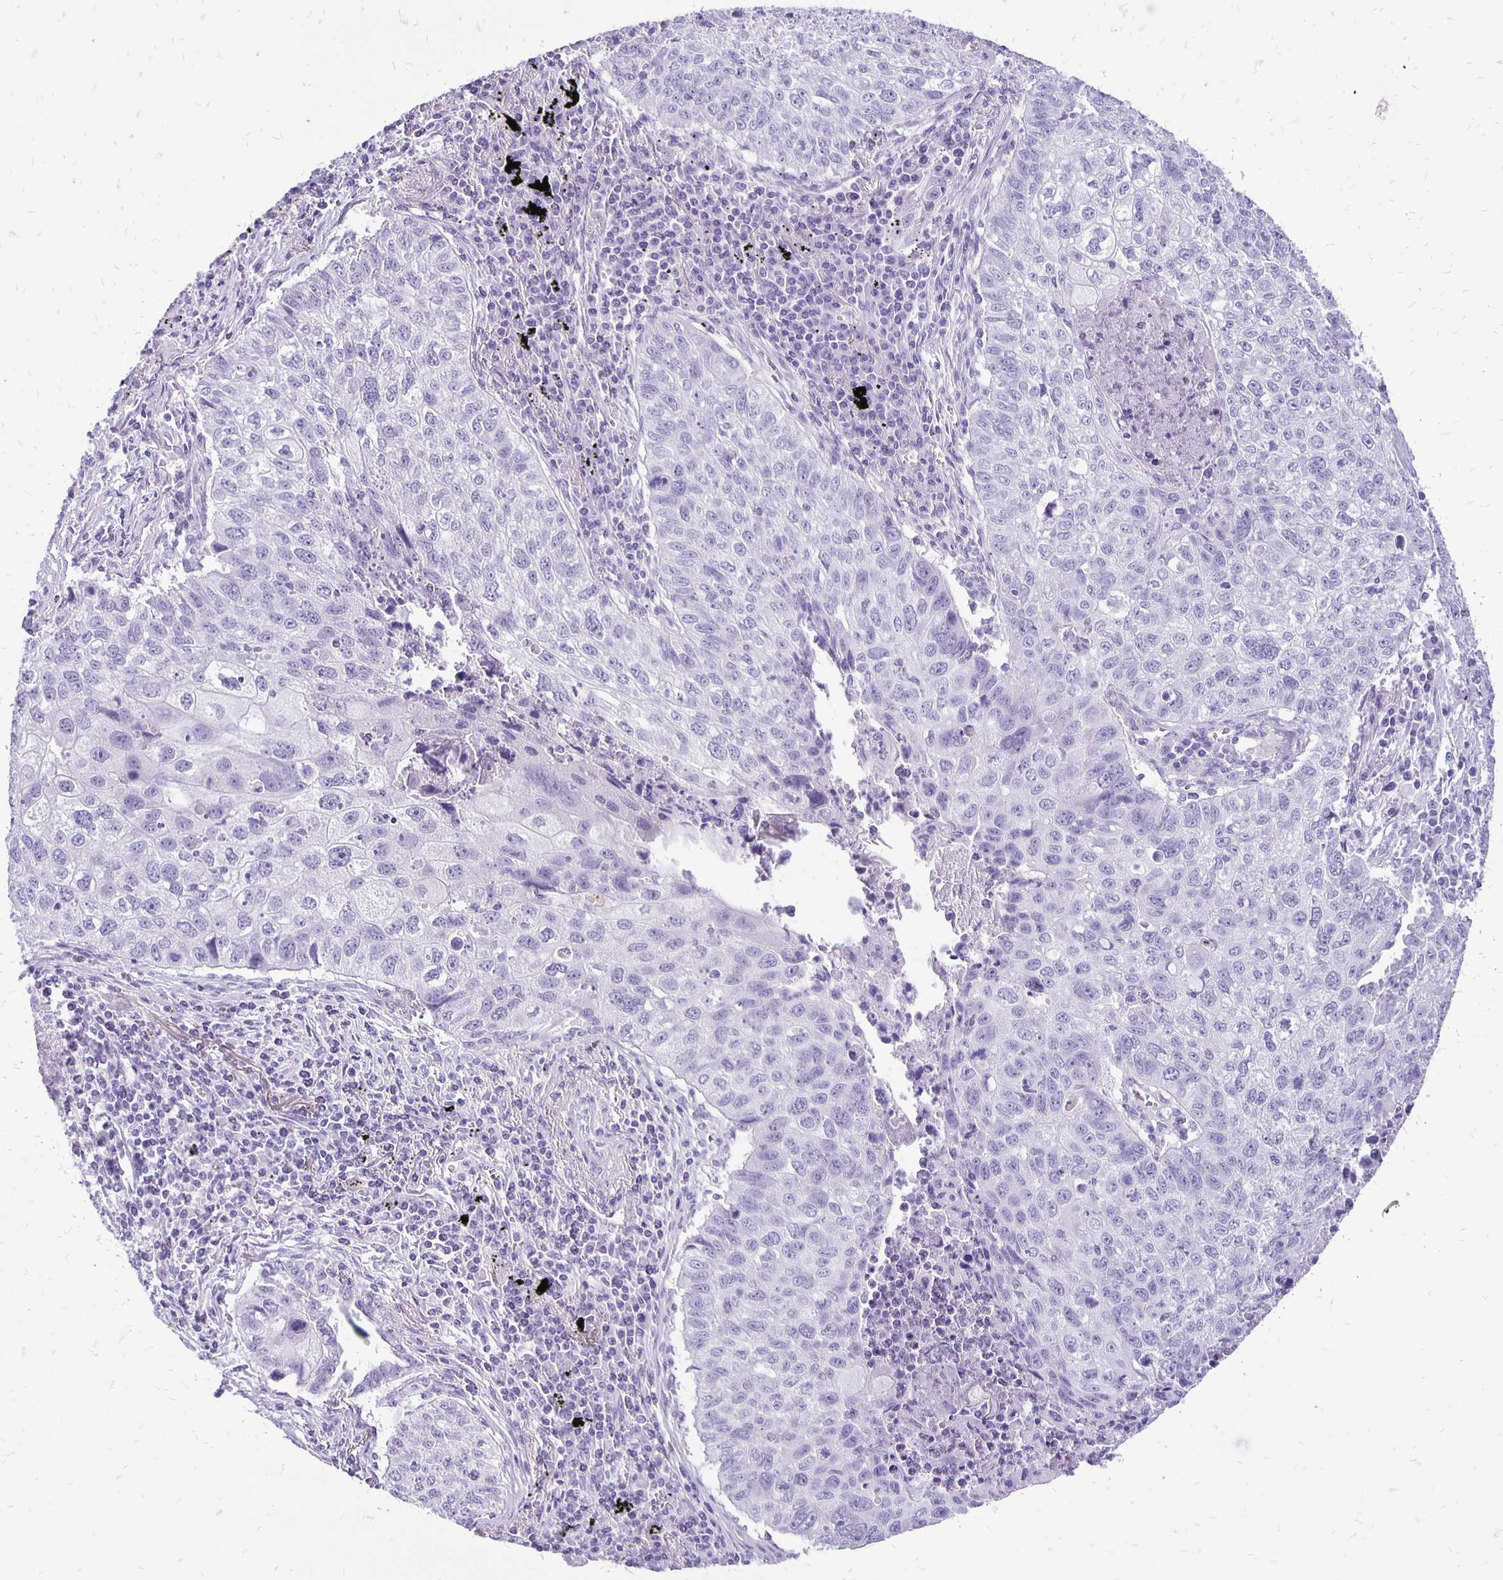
{"staining": {"intensity": "negative", "quantity": "none", "location": "none"}, "tissue": "lung cancer", "cell_type": "Tumor cells", "image_type": "cancer", "snomed": [{"axis": "morphology", "description": "Normal morphology"}, {"axis": "morphology", "description": "Aneuploidy"}, {"axis": "morphology", "description": "Squamous cell carcinoma, NOS"}, {"axis": "topography", "description": "Lymph node"}, {"axis": "topography", "description": "Lung"}], "caption": "Immunohistochemical staining of lung cancer demonstrates no significant positivity in tumor cells.", "gene": "ANKRD45", "patient": {"sex": "female", "age": 76}}